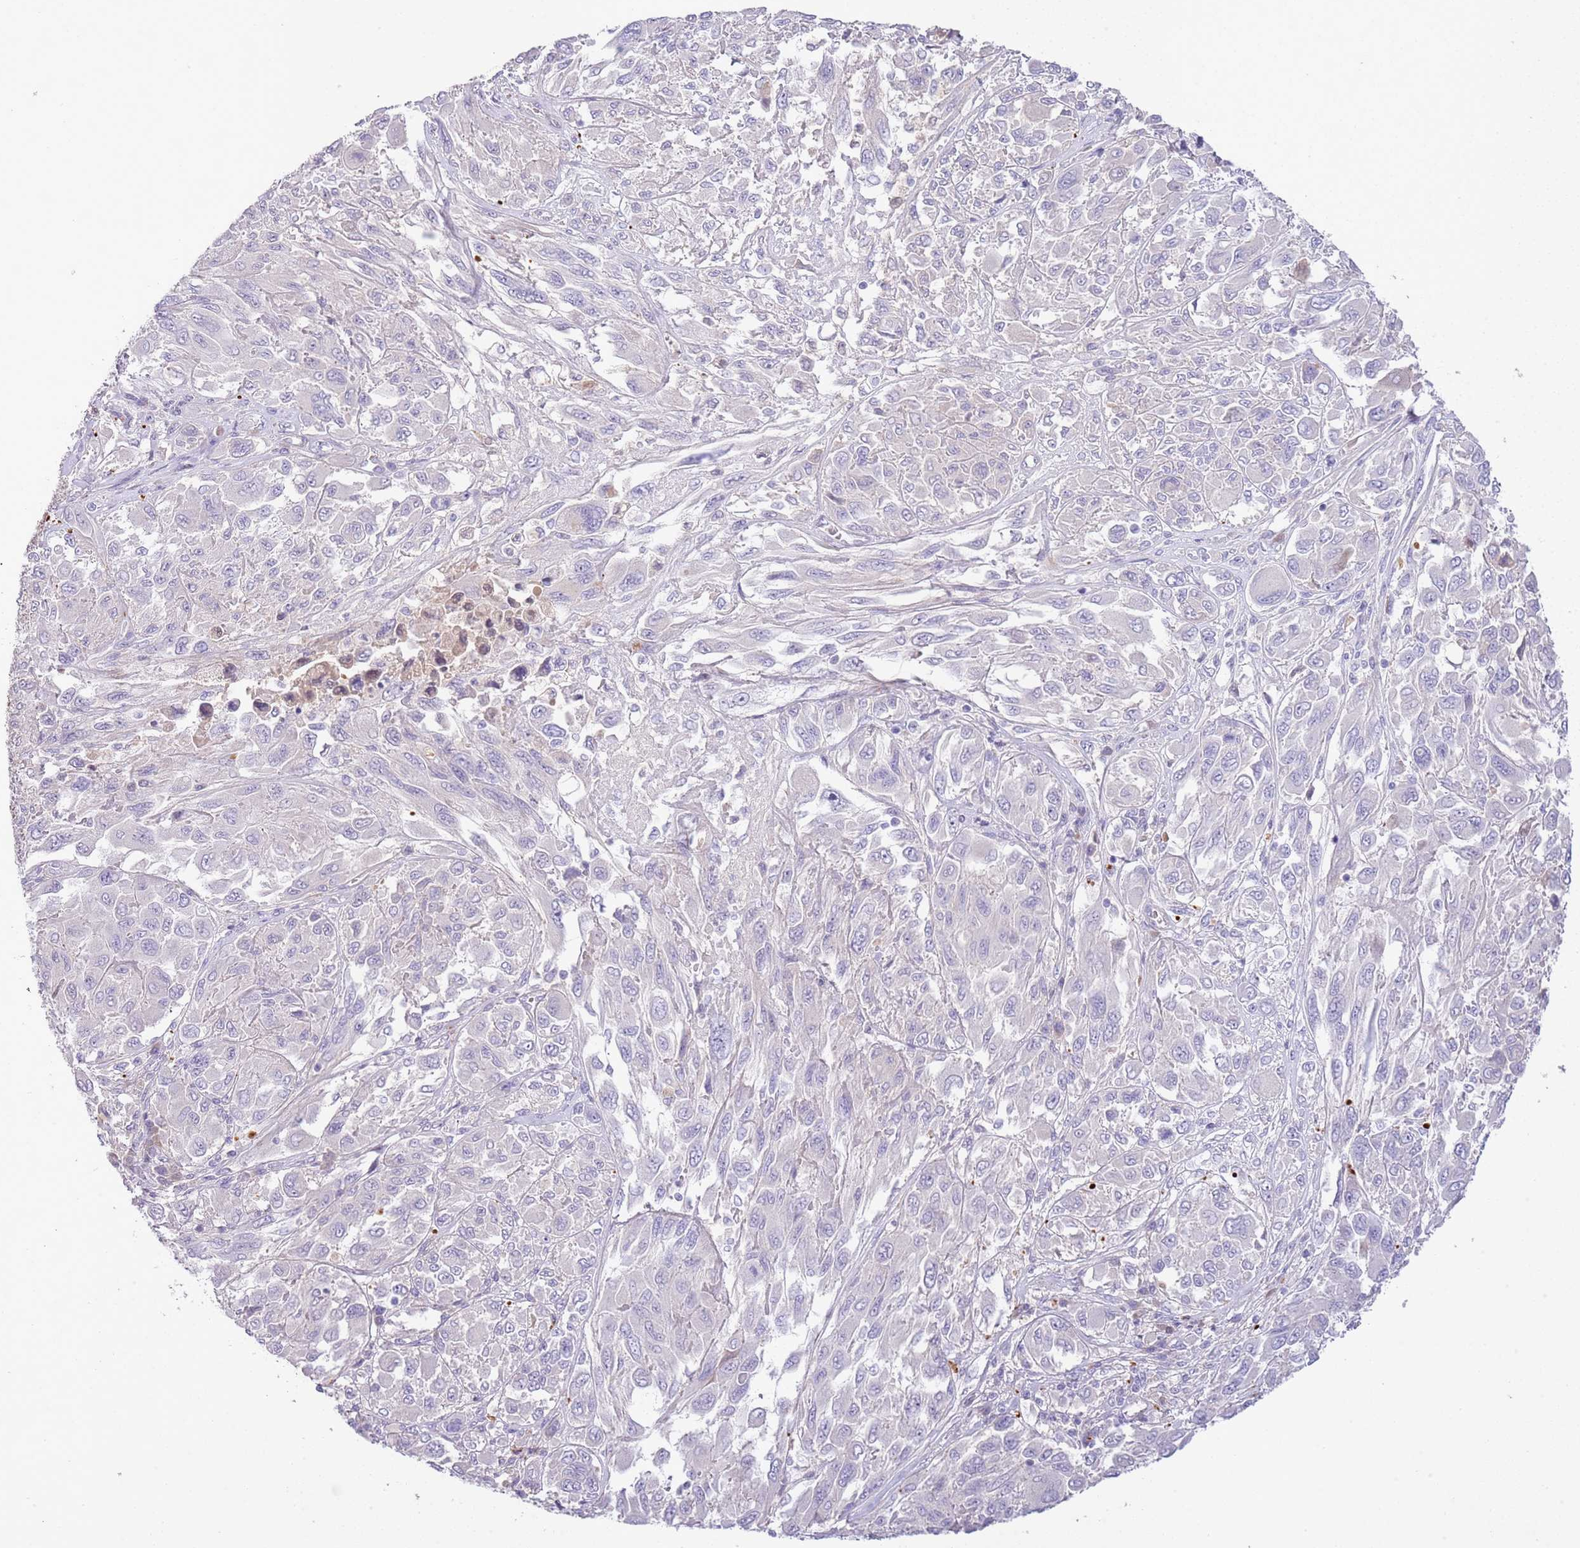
{"staining": {"intensity": "negative", "quantity": "none", "location": "none"}, "tissue": "melanoma", "cell_type": "Tumor cells", "image_type": "cancer", "snomed": [{"axis": "morphology", "description": "Malignant melanoma, NOS"}, {"axis": "topography", "description": "Skin"}], "caption": "High magnification brightfield microscopy of malignant melanoma stained with DAB (3,3'-diaminobenzidine) (brown) and counterstained with hematoxylin (blue): tumor cells show no significant positivity.", "gene": "ABHD17A", "patient": {"sex": "female", "age": 91}}